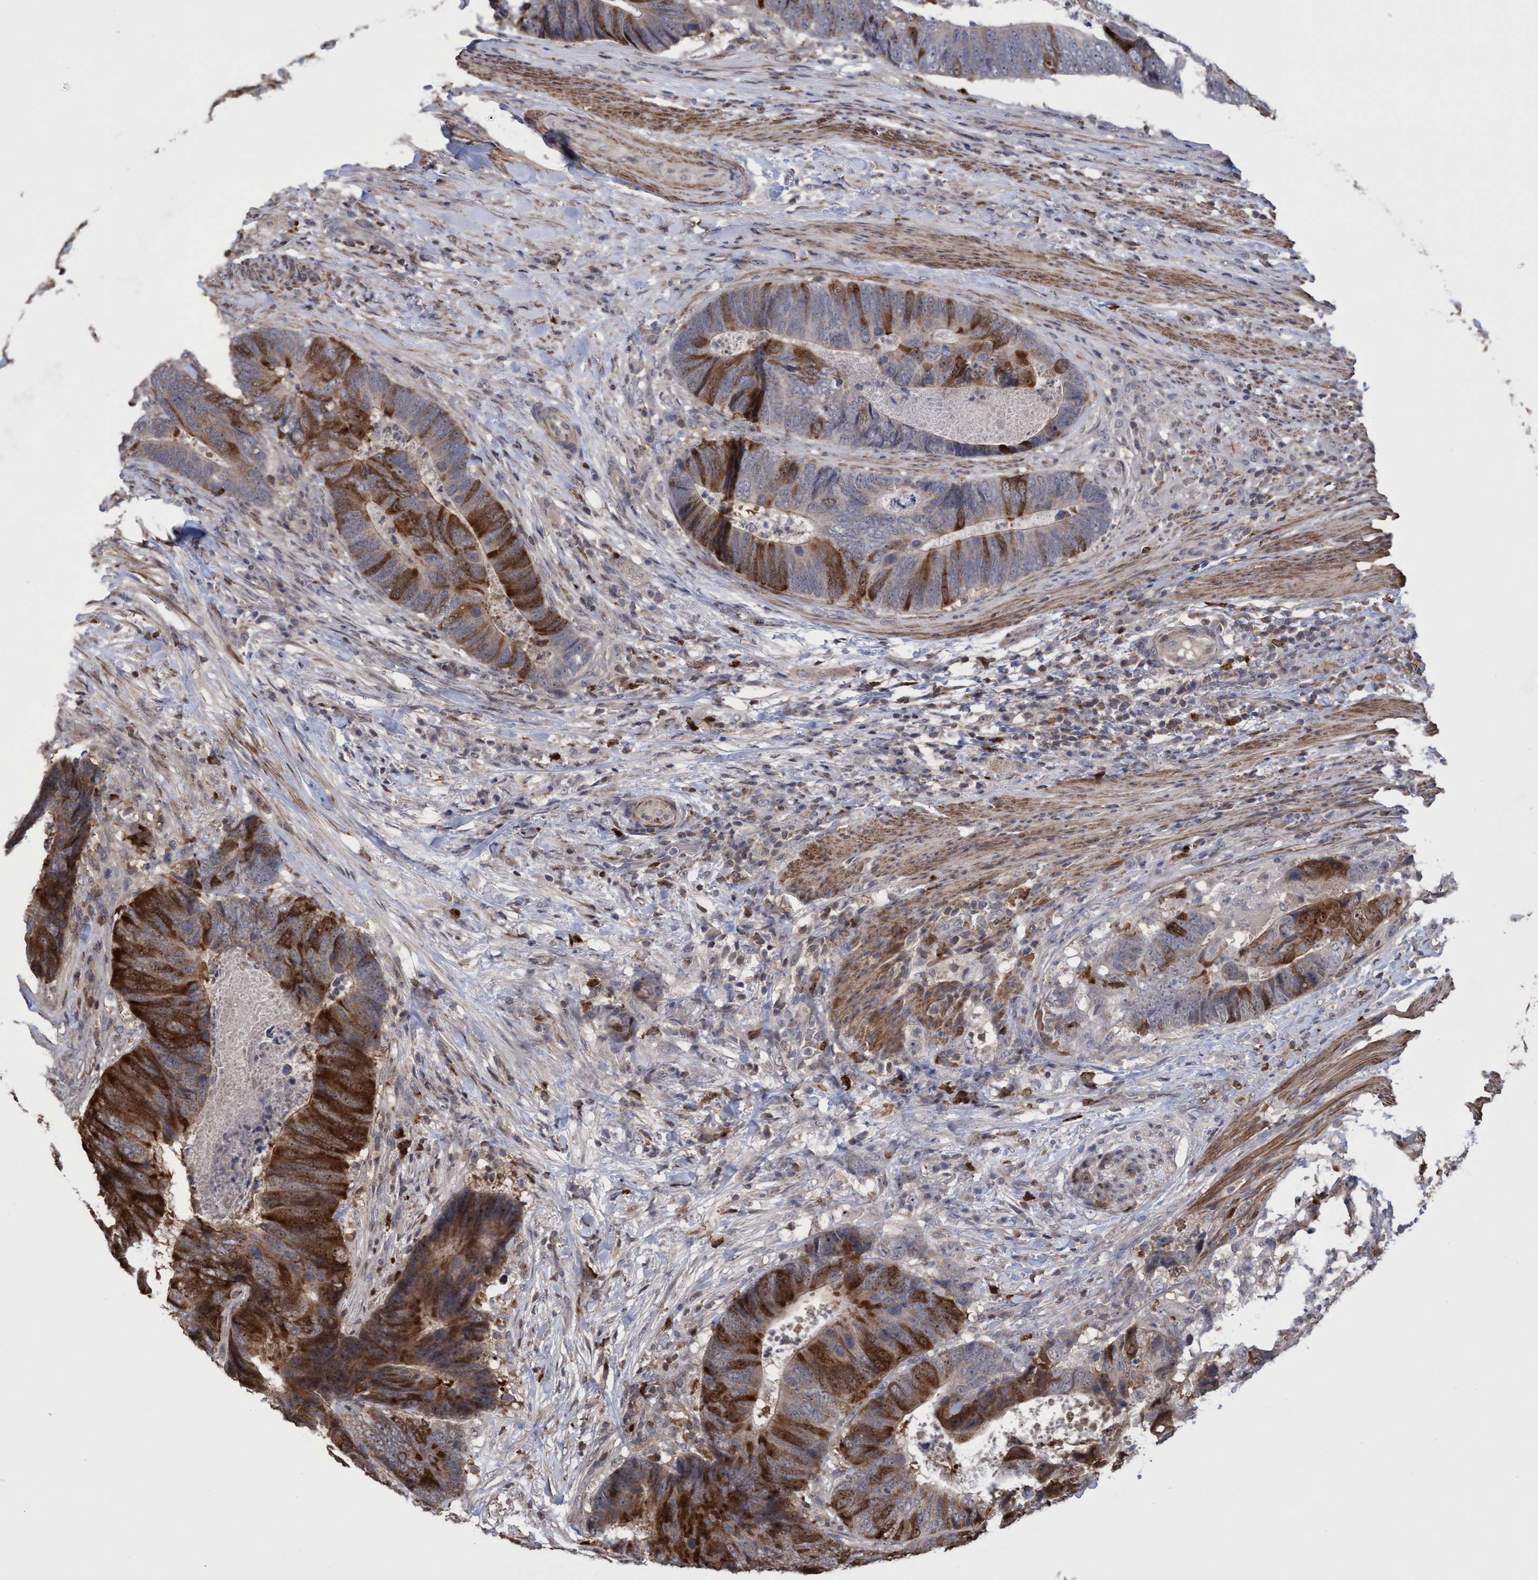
{"staining": {"intensity": "strong", "quantity": "25%-75%", "location": "cytoplasmic/membranous,nuclear"}, "tissue": "colorectal cancer", "cell_type": "Tumor cells", "image_type": "cancer", "snomed": [{"axis": "morphology", "description": "Adenocarcinoma, NOS"}, {"axis": "topography", "description": "Colon"}], "caption": "Colorectal cancer was stained to show a protein in brown. There is high levels of strong cytoplasmic/membranous and nuclear positivity in about 25%-75% of tumor cells.", "gene": "SLBP", "patient": {"sex": "male", "age": 56}}